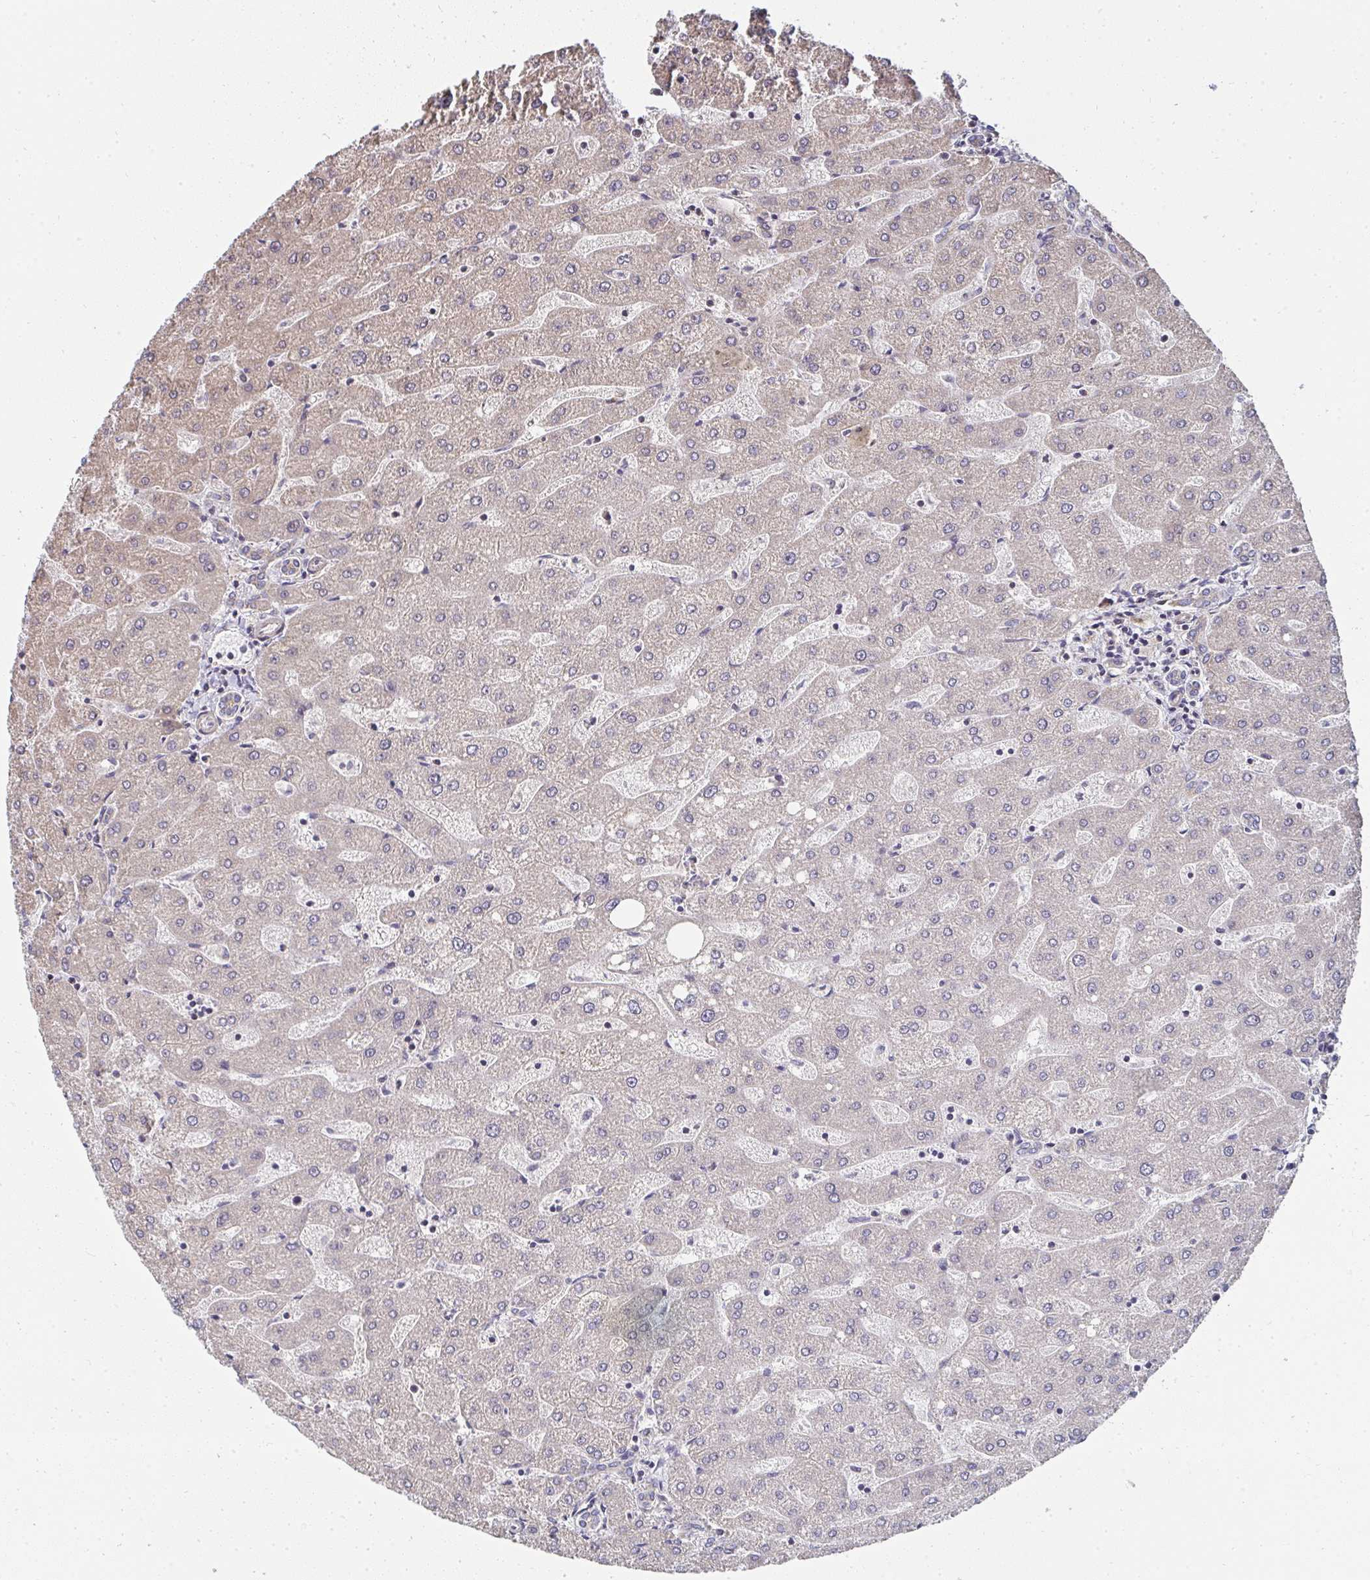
{"staining": {"intensity": "negative", "quantity": "none", "location": "none"}, "tissue": "liver", "cell_type": "Cholangiocytes", "image_type": "normal", "snomed": [{"axis": "morphology", "description": "Normal tissue, NOS"}, {"axis": "topography", "description": "Liver"}], "caption": "The image demonstrates no significant staining in cholangiocytes of liver.", "gene": "AGTPBP1", "patient": {"sex": "male", "age": 67}}